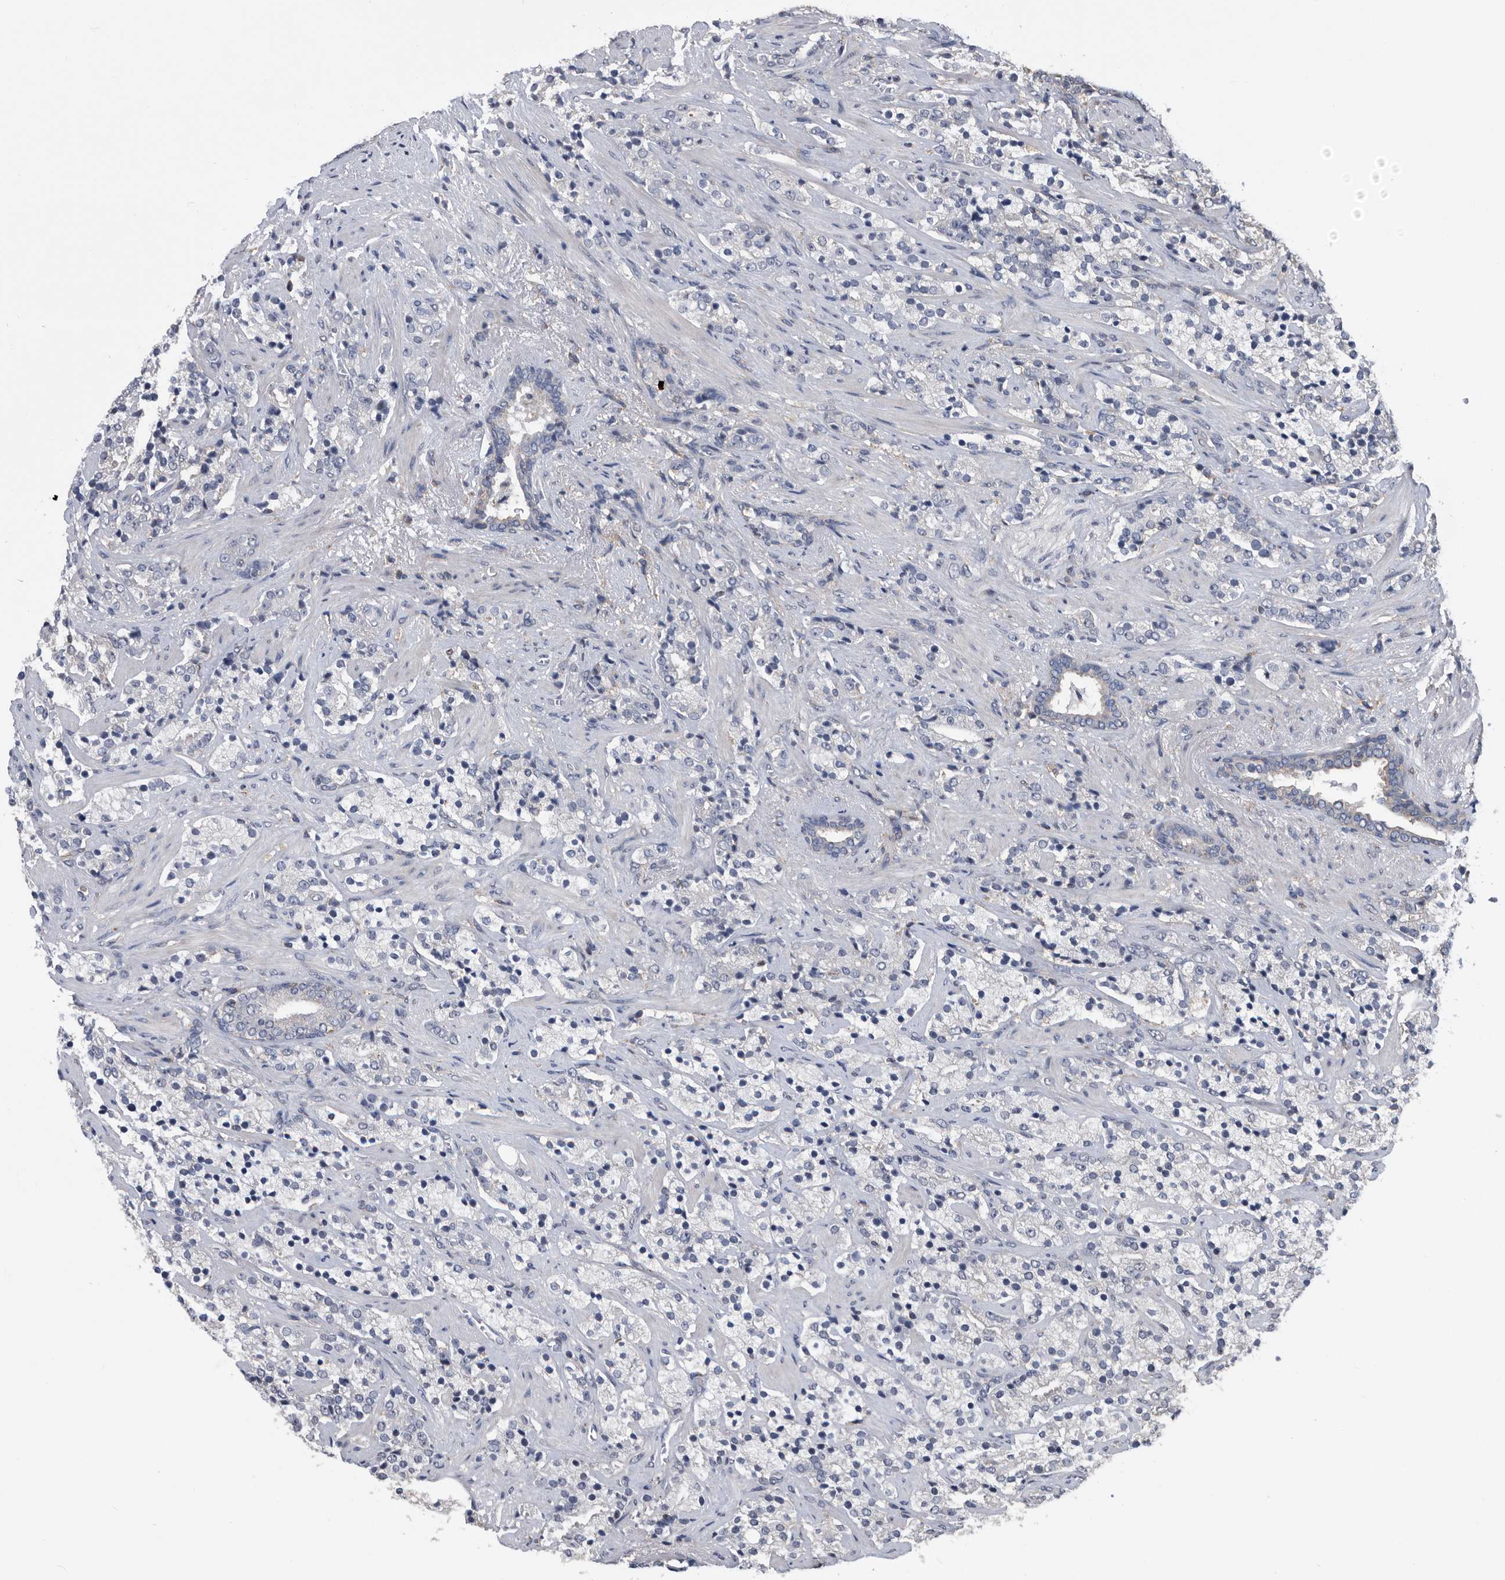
{"staining": {"intensity": "negative", "quantity": "none", "location": "none"}, "tissue": "prostate cancer", "cell_type": "Tumor cells", "image_type": "cancer", "snomed": [{"axis": "morphology", "description": "Adenocarcinoma, High grade"}, {"axis": "topography", "description": "Prostate"}], "caption": "High power microscopy histopathology image of an immunohistochemistry image of prostate high-grade adenocarcinoma, revealing no significant expression in tumor cells.", "gene": "NRBP1", "patient": {"sex": "male", "age": 71}}